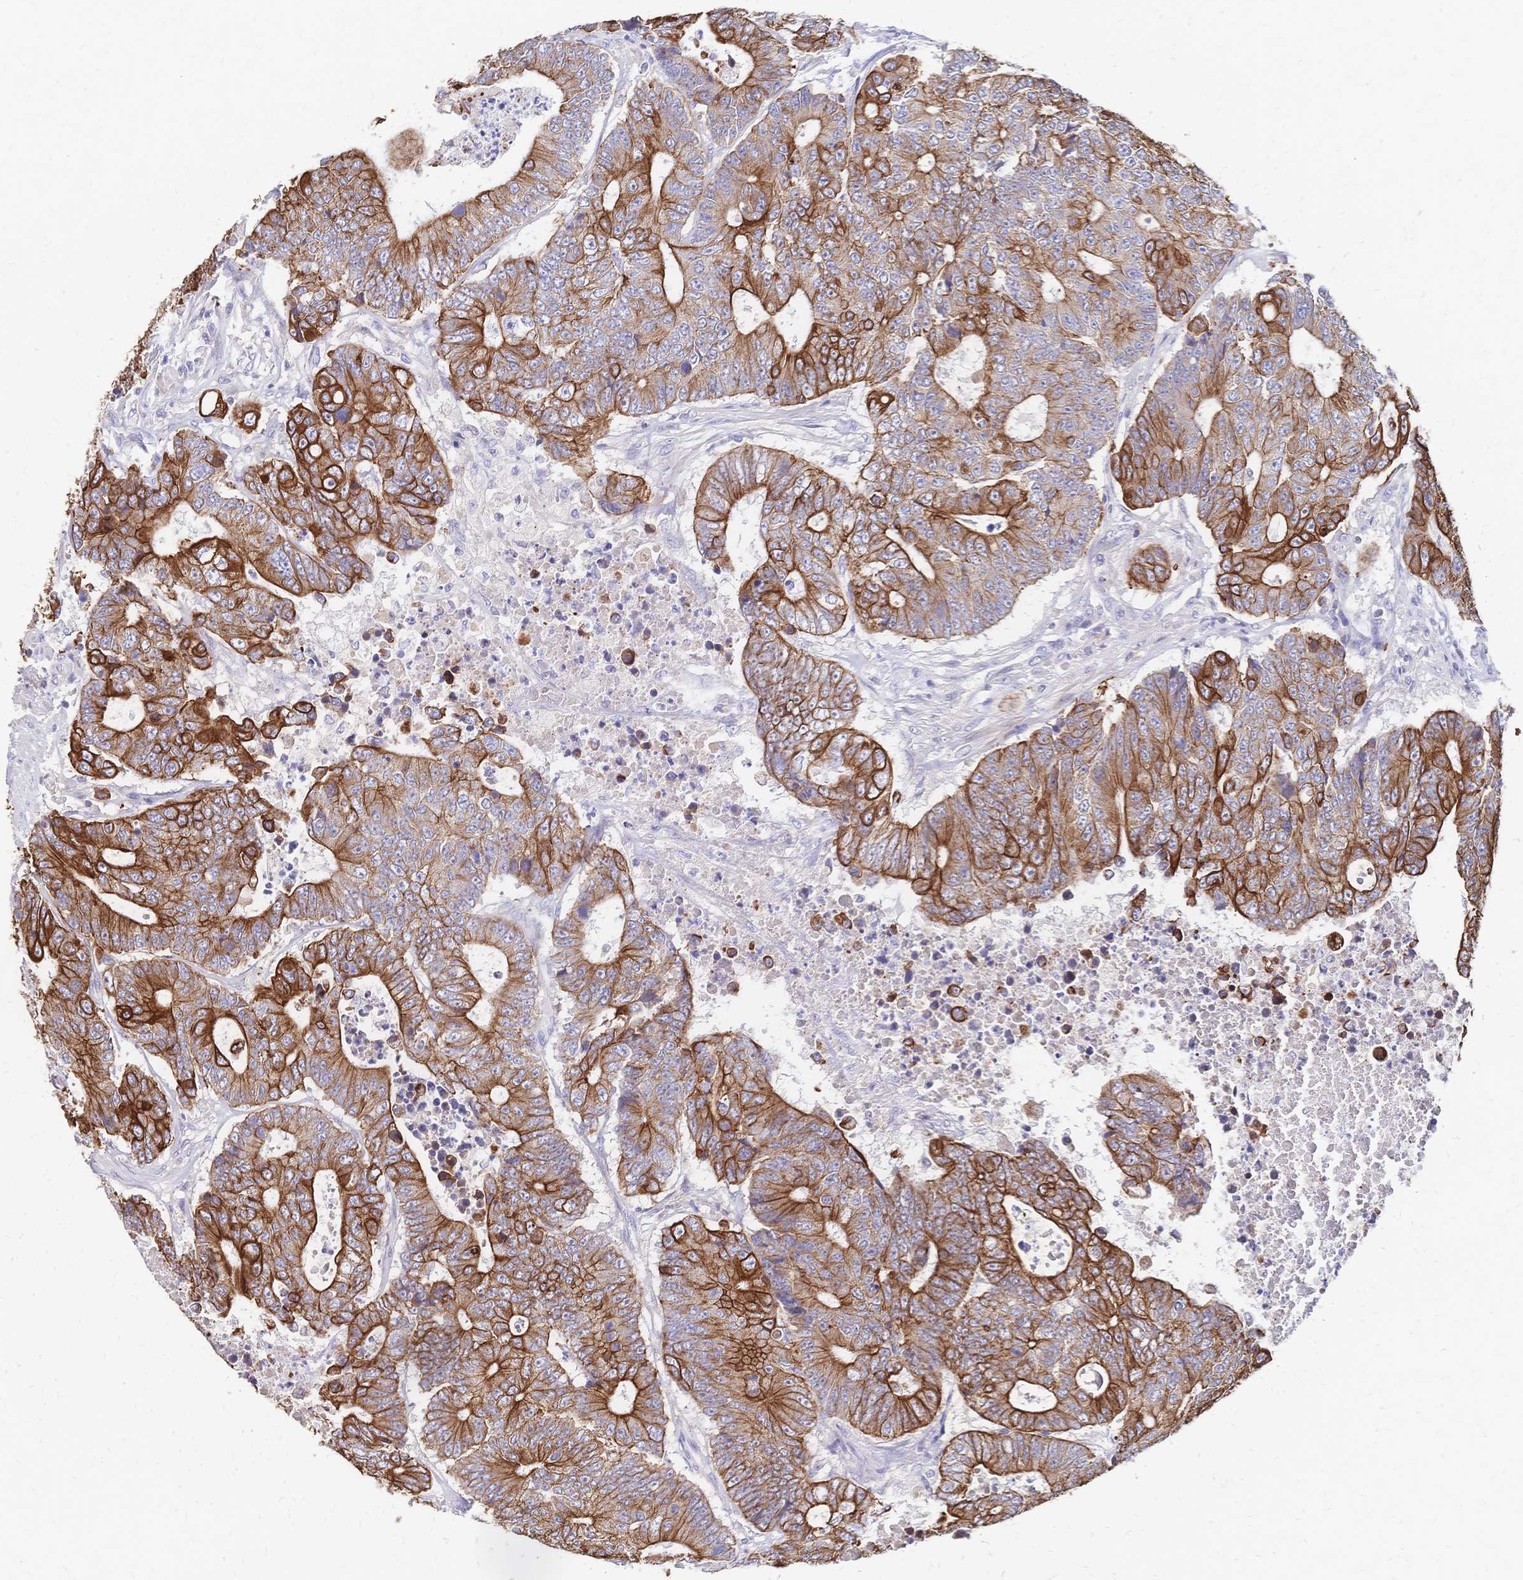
{"staining": {"intensity": "strong", "quantity": ">75%", "location": "cytoplasmic/membranous"}, "tissue": "colorectal cancer", "cell_type": "Tumor cells", "image_type": "cancer", "snomed": [{"axis": "morphology", "description": "Adenocarcinoma, NOS"}, {"axis": "topography", "description": "Colon"}], "caption": "Brown immunohistochemical staining in colorectal adenocarcinoma shows strong cytoplasmic/membranous expression in approximately >75% of tumor cells.", "gene": "DTNB", "patient": {"sex": "female", "age": 48}}